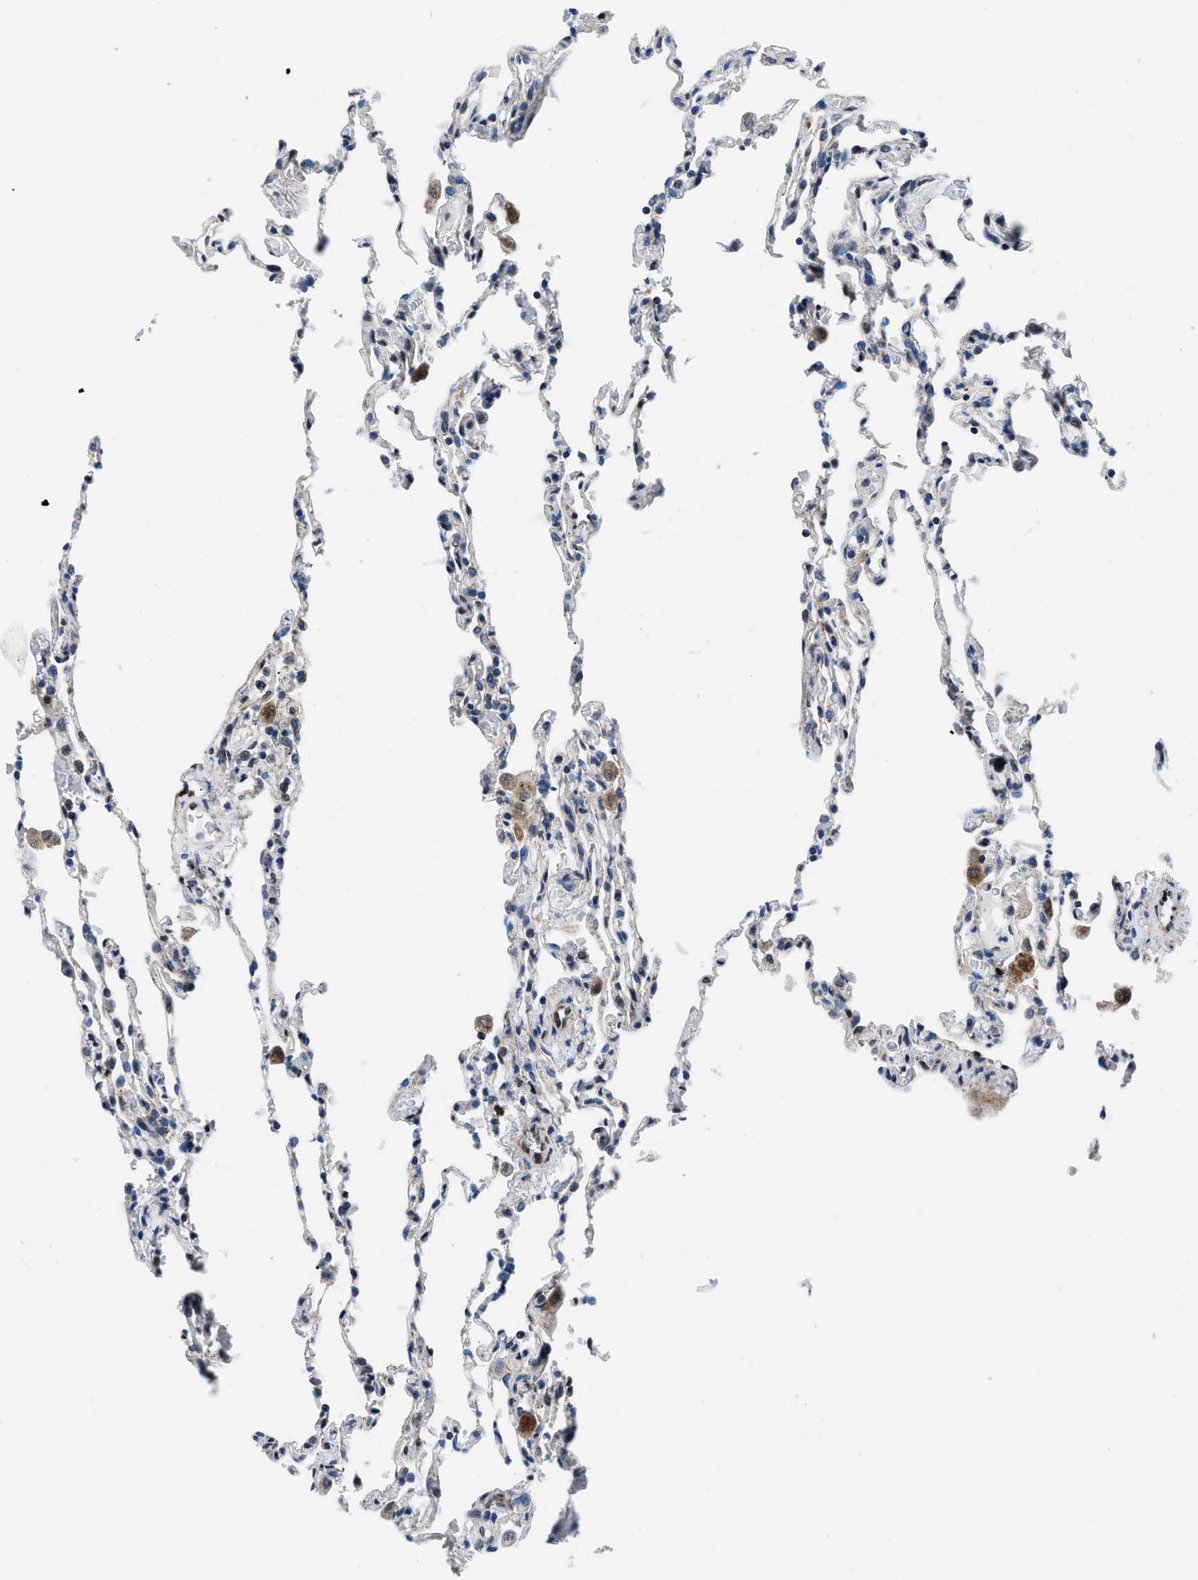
{"staining": {"intensity": "negative", "quantity": "none", "location": "none"}, "tissue": "lung", "cell_type": "Alveolar cells", "image_type": "normal", "snomed": [{"axis": "morphology", "description": "Normal tissue, NOS"}, {"axis": "topography", "description": "Lung"}], "caption": "The IHC photomicrograph has no significant positivity in alveolar cells of lung. (DAB (3,3'-diaminobenzidine) IHC, high magnification).", "gene": "LMO2", "patient": {"sex": "male", "age": 59}}